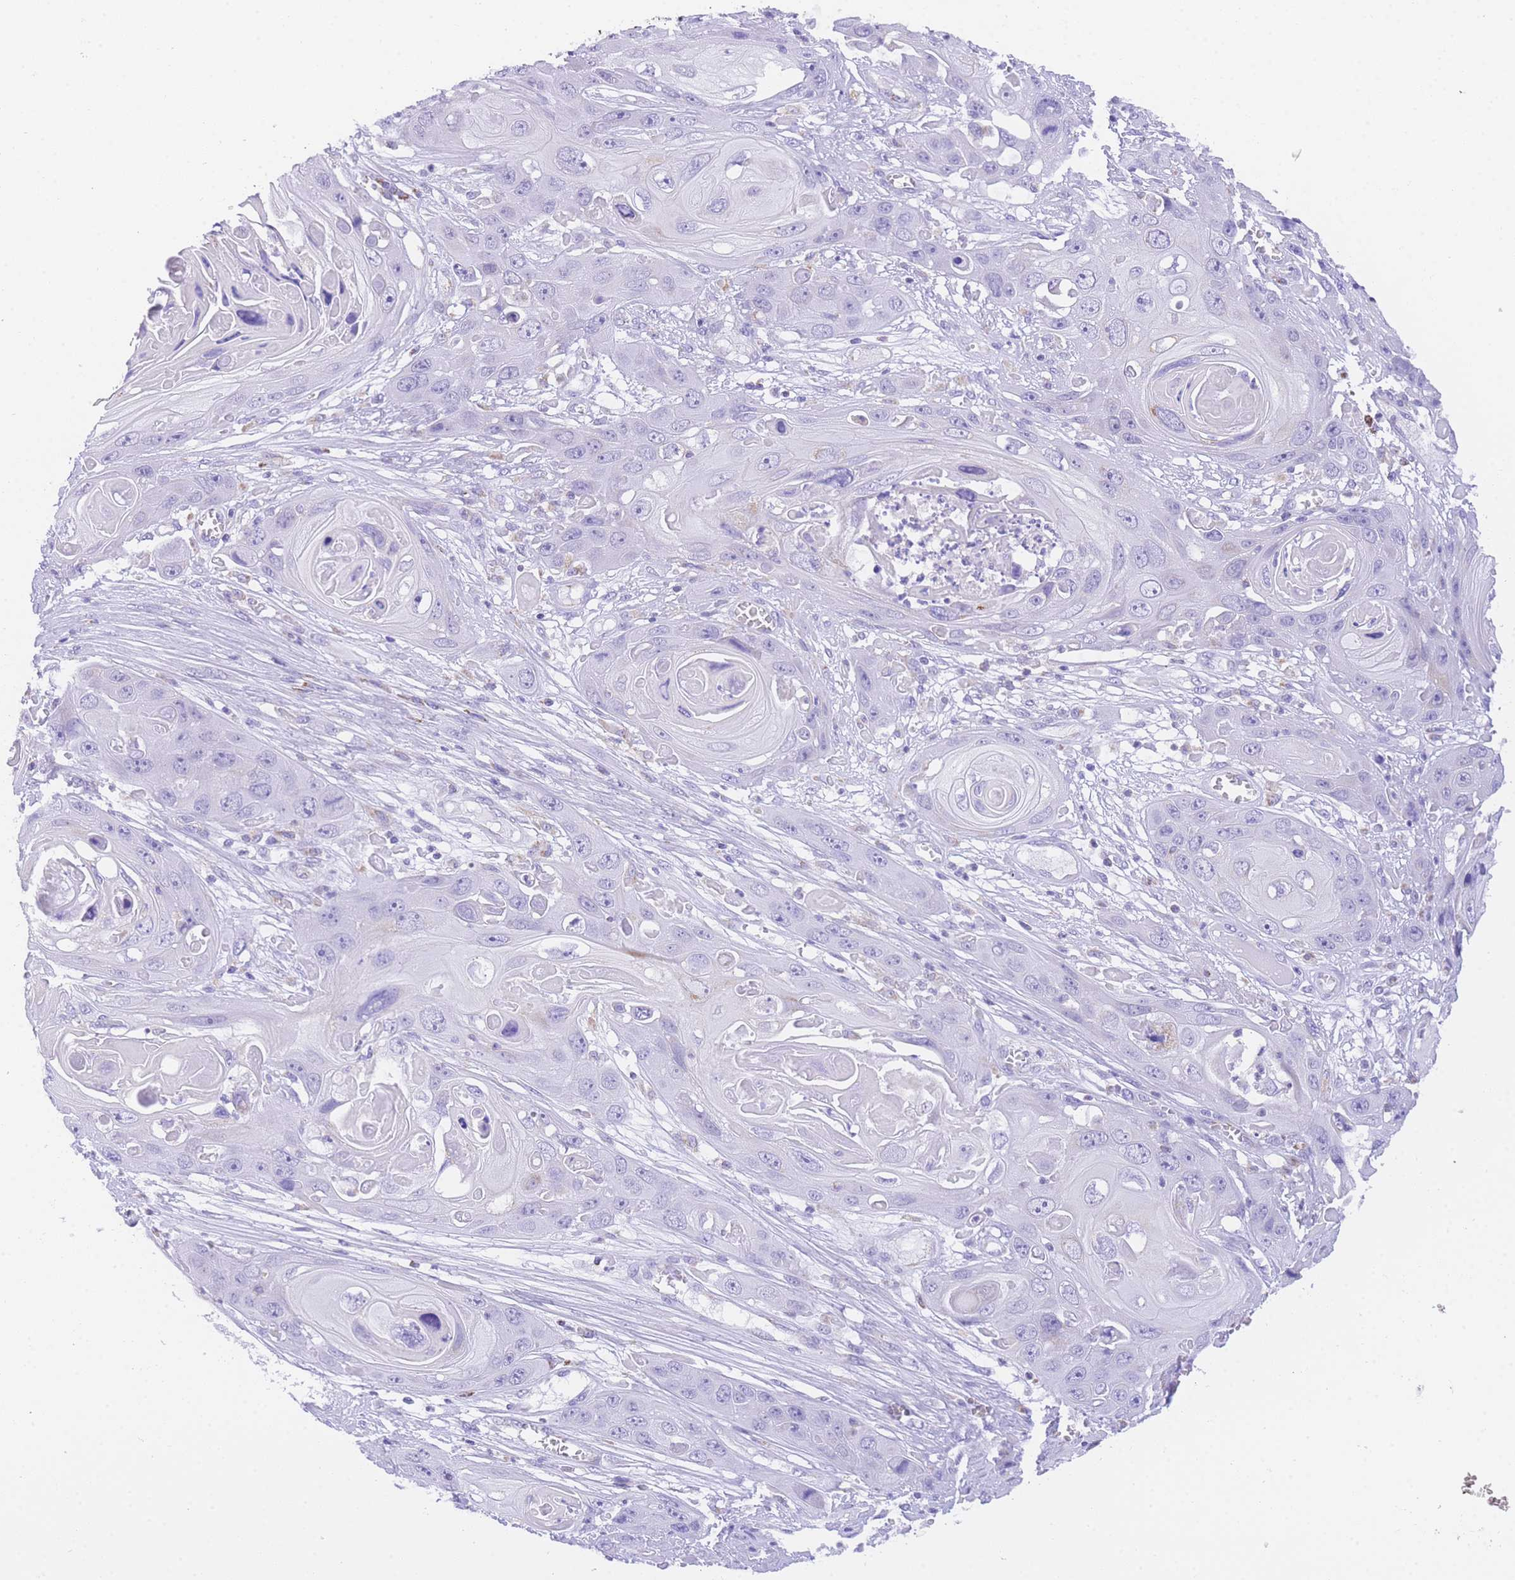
{"staining": {"intensity": "negative", "quantity": "none", "location": "none"}, "tissue": "skin cancer", "cell_type": "Tumor cells", "image_type": "cancer", "snomed": [{"axis": "morphology", "description": "Squamous cell carcinoma, NOS"}, {"axis": "topography", "description": "Skin"}], "caption": "There is no significant positivity in tumor cells of skin squamous cell carcinoma.", "gene": "NKD2", "patient": {"sex": "male", "age": 55}}